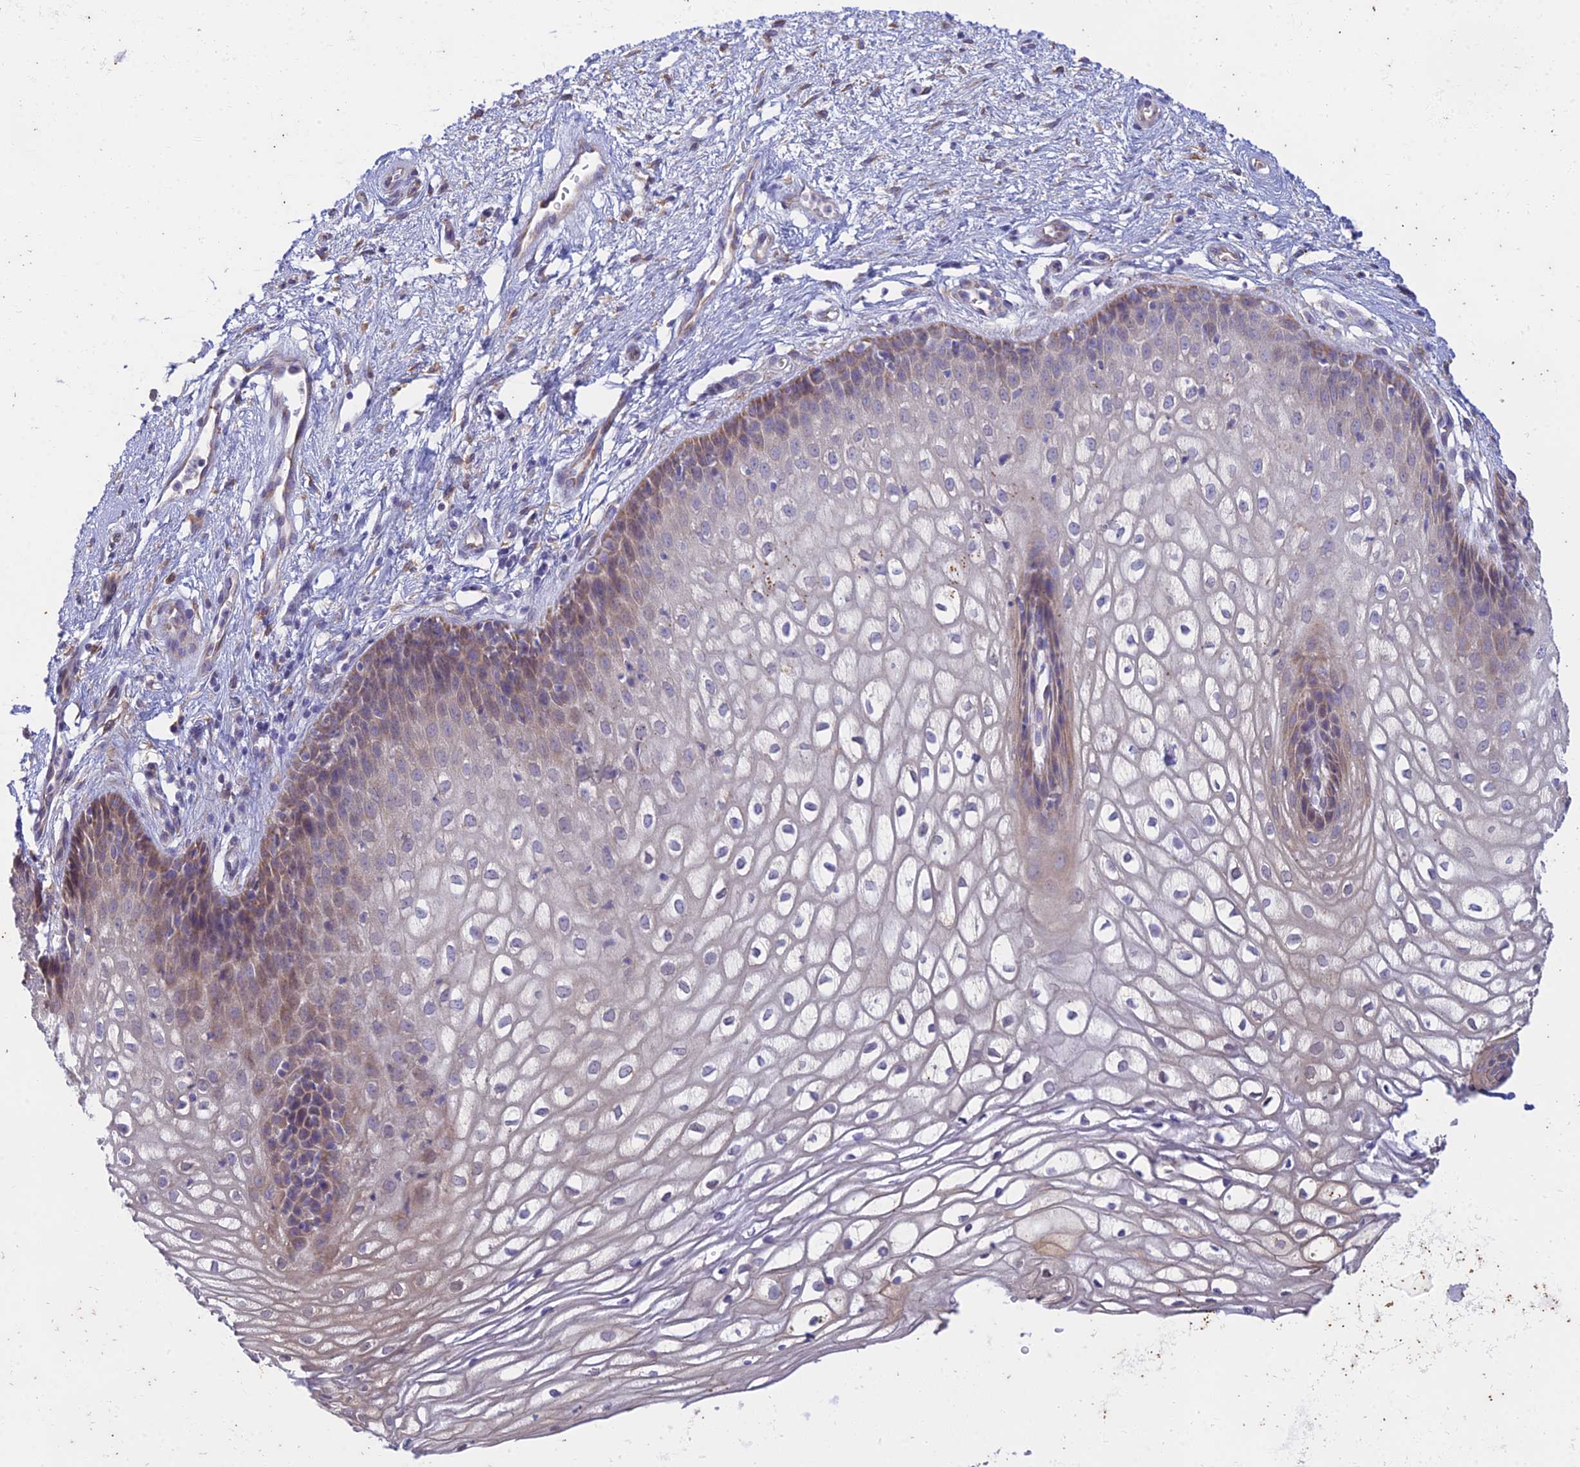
{"staining": {"intensity": "moderate", "quantity": "<25%", "location": "cytoplasmic/membranous"}, "tissue": "vagina", "cell_type": "Squamous epithelial cells", "image_type": "normal", "snomed": [{"axis": "morphology", "description": "Normal tissue, NOS"}, {"axis": "topography", "description": "Vagina"}], "caption": "Immunohistochemistry (IHC) of unremarkable vagina shows low levels of moderate cytoplasmic/membranous staining in approximately <25% of squamous epithelial cells. The staining was performed using DAB (3,3'-diaminobenzidine) to visualize the protein expression in brown, while the nuclei were stained in blue with hematoxylin (Magnification: 20x).", "gene": "PTCD2", "patient": {"sex": "female", "age": 34}}